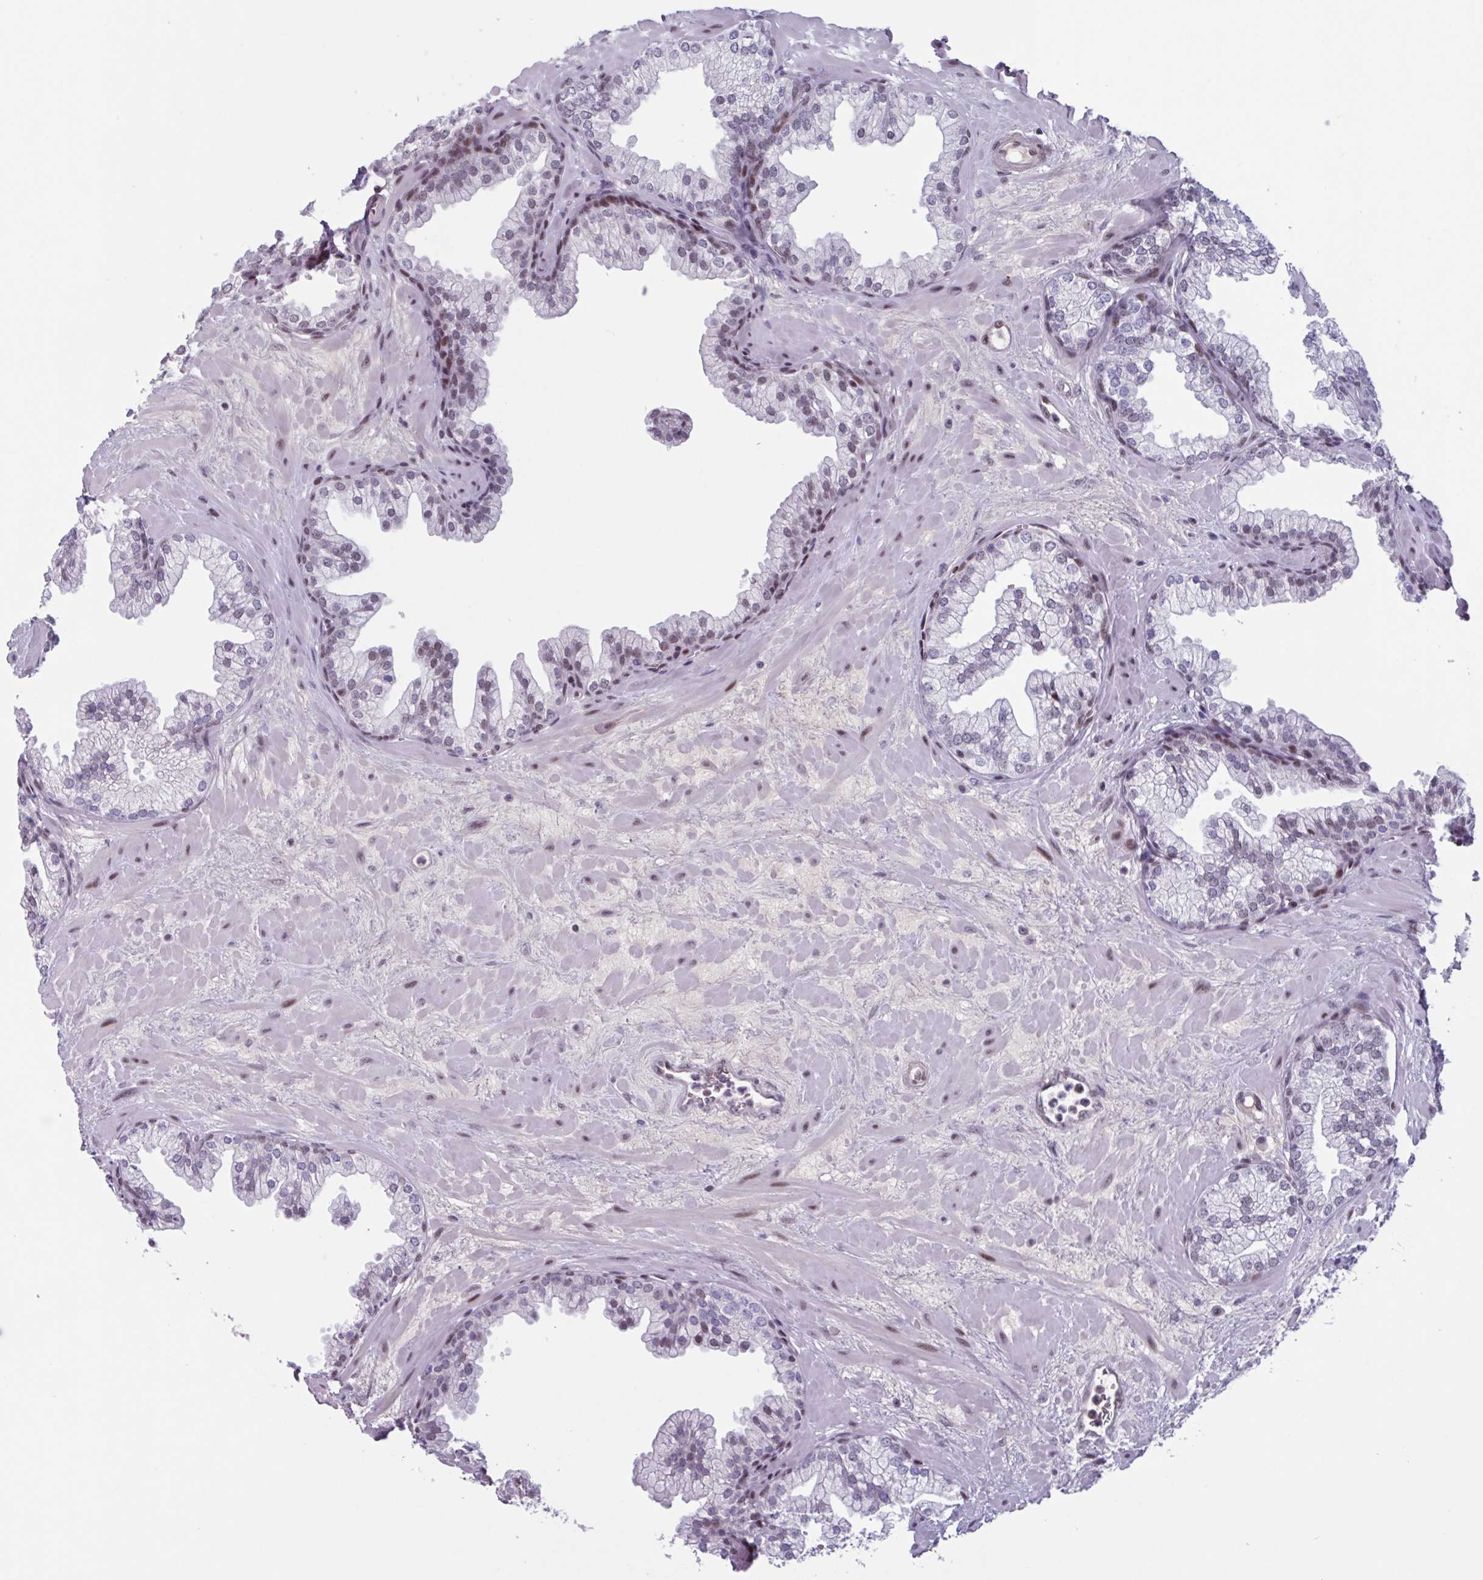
{"staining": {"intensity": "weak", "quantity": "25%-75%", "location": "nuclear"}, "tissue": "prostate", "cell_type": "Glandular cells", "image_type": "normal", "snomed": [{"axis": "morphology", "description": "Normal tissue, NOS"}, {"axis": "topography", "description": "Prostate"}, {"axis": "topography", "description": "Peripheral nerve tissue"}], "caption": "Immunohistochemical staining of benign human prostate exhibits weak nuclear protein expression in approximately 25%-75% of glandular cells.", "gene": "ZNF575", "patient": {"sex": "male", "age": 61}}